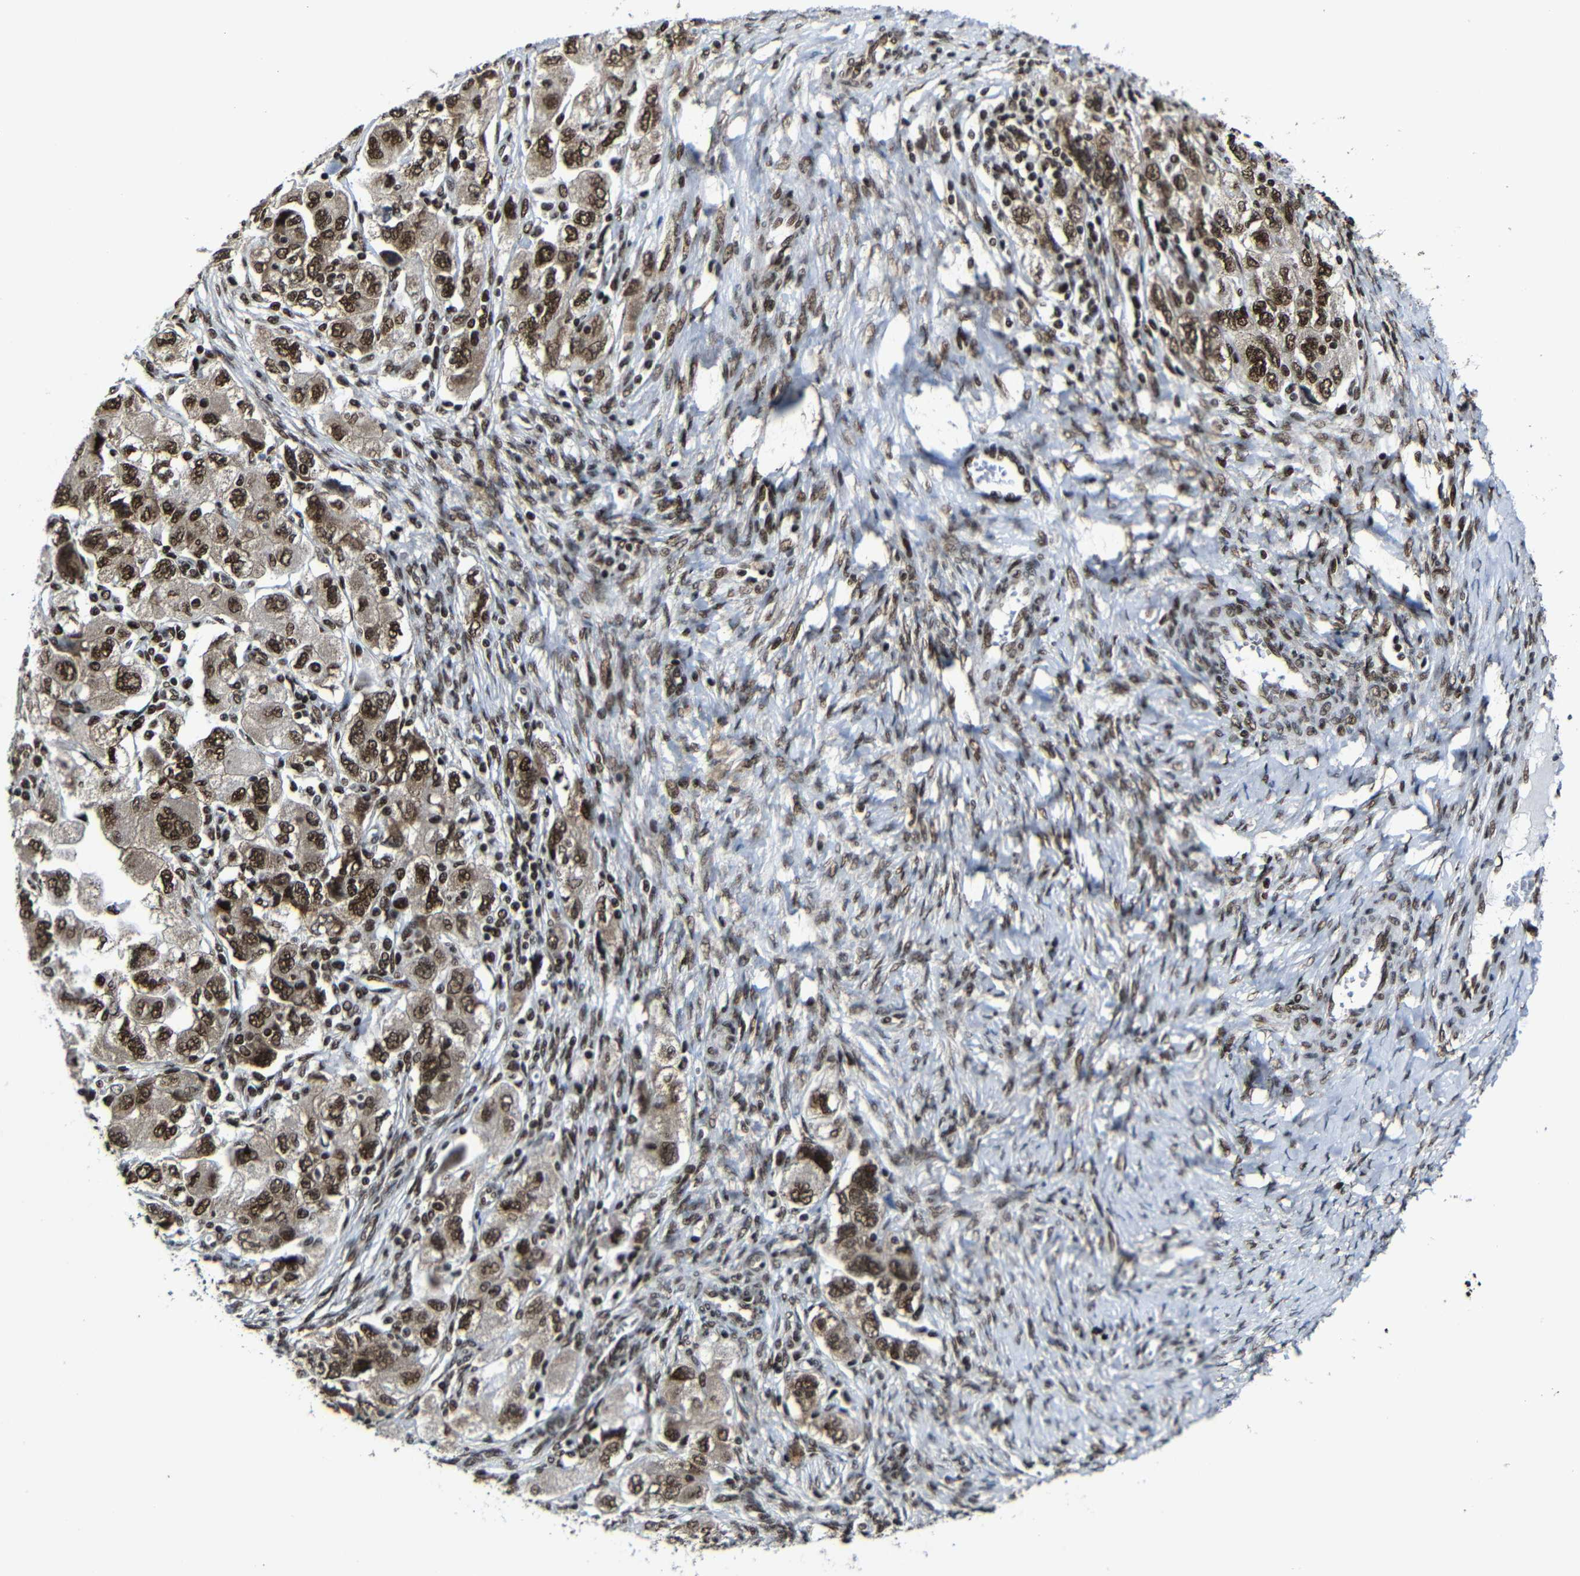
{"staining": {"intensity": "strong", "quantity": ">75%", "location": "nuclear"}, "tissue": "ovarian cancer", "cell_type": "Tumor cells", "image_type": "cancer", "snomed": [{"axis": "morphology", "description": "Carcinoma, NOS"}, {"axis": "morphology", "description": "Cystadenocarcinoma, serous, NOS"}, {"axis": "topography", "description": "Ovary"}], "caption": "IHC histopathology image of human ovarian cancer stained for a protein (brown), which shows high levels of strong nuclear staining in about >75% of tumor cells.", "gene": "PTBP1", "patient": {"sex": "female", "age": 69}}